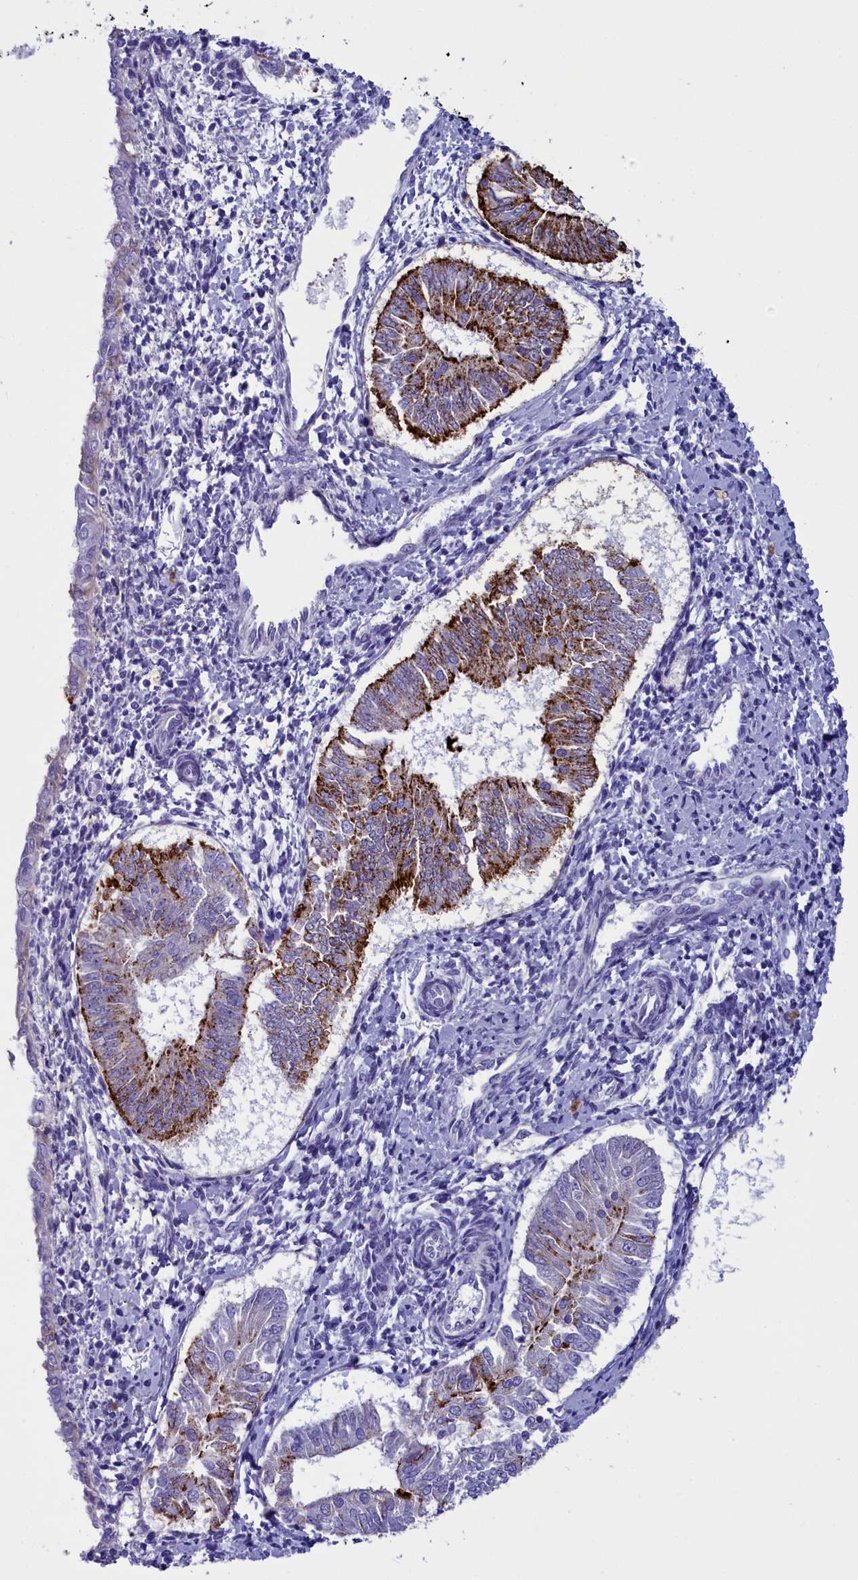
{"staining": {"intensity": "strong", "quantity": "25%-75%", "location": "cytoplasmic/membranous"}, "tissue": "endometrial cancer", "cell_type": "Tumor cells", "image_type": "cancer", "snomed": [{"axis": "morphology", "description": "Adenocarcinoma, NOS"}, {"axis": "topography", "description": "Endometrium"}], "caption": "IHC micrograph of neoplastic tissue: human adenocarcinoma (endometrial) stained using IHC shows high levels of strong protein expression localized specifically in the cytoplasmic/membranous of tumor cells, appearing as a cytoplasmic/membranous brown color.", "gene": "LOXL1", "patient": {"sex": "female", "age": 58}}